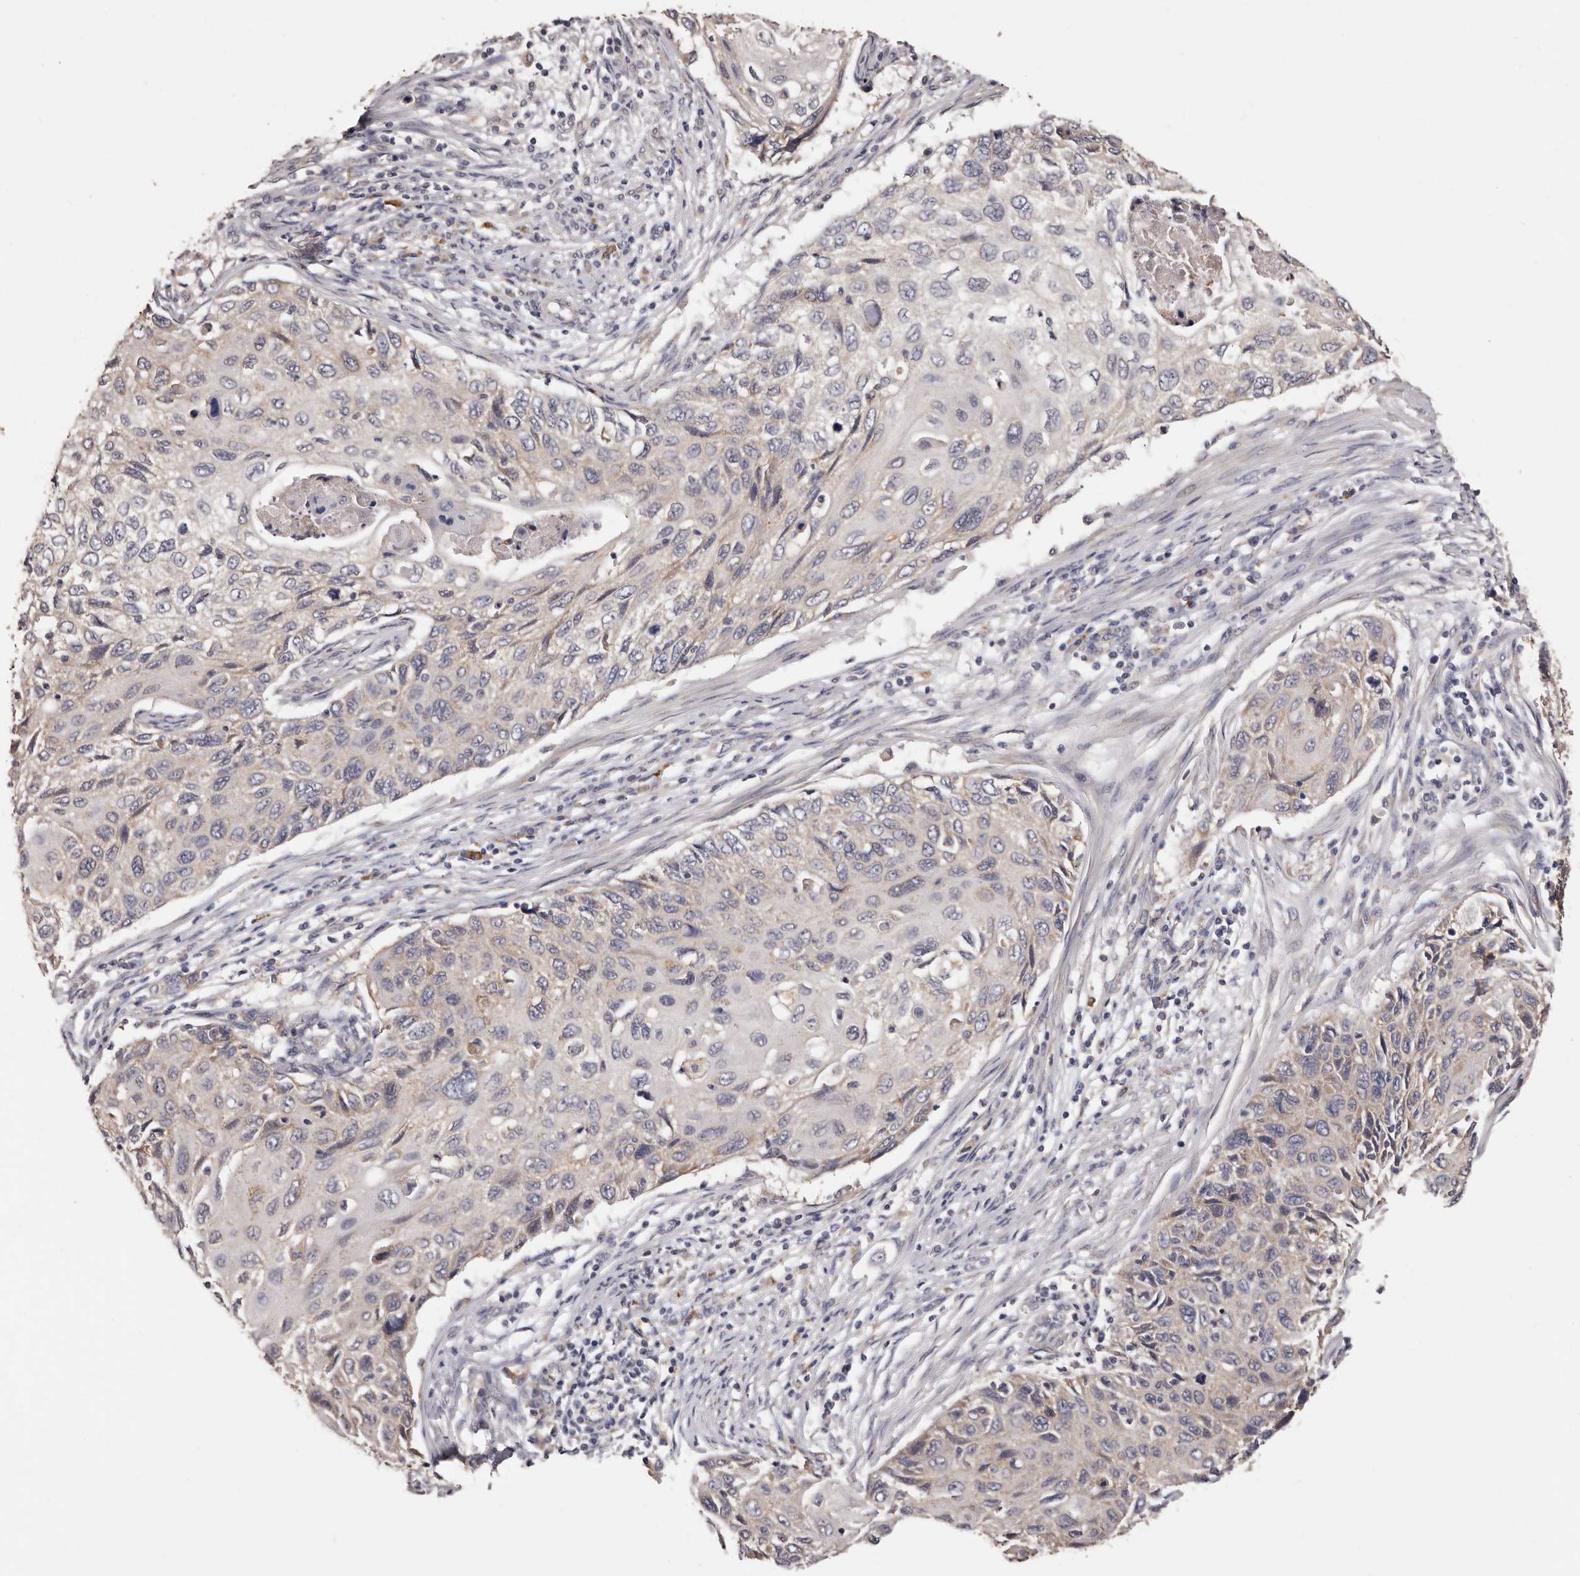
{"staining": {"intensity": "negative", "quantity": "none", "location": "none"}, "tissue": "cervical cancer", "cell_type": "Tumor cells", "image_type": "cancer", "snomed": [{"axis": "morphology", "description": "Squamous cell carcinoma, NOS"}, {"axis": "topography", "description": "Cervix"}], "caption": "Immunohistochemistry (IHC) histopathology image of neoplastic tissue: cervical squamous cell carcinoma stained with DAB displays no significant protein expression in tumor cells.", "gene": "ETNK1", "patient": {"sex": "female", "age": 70}}